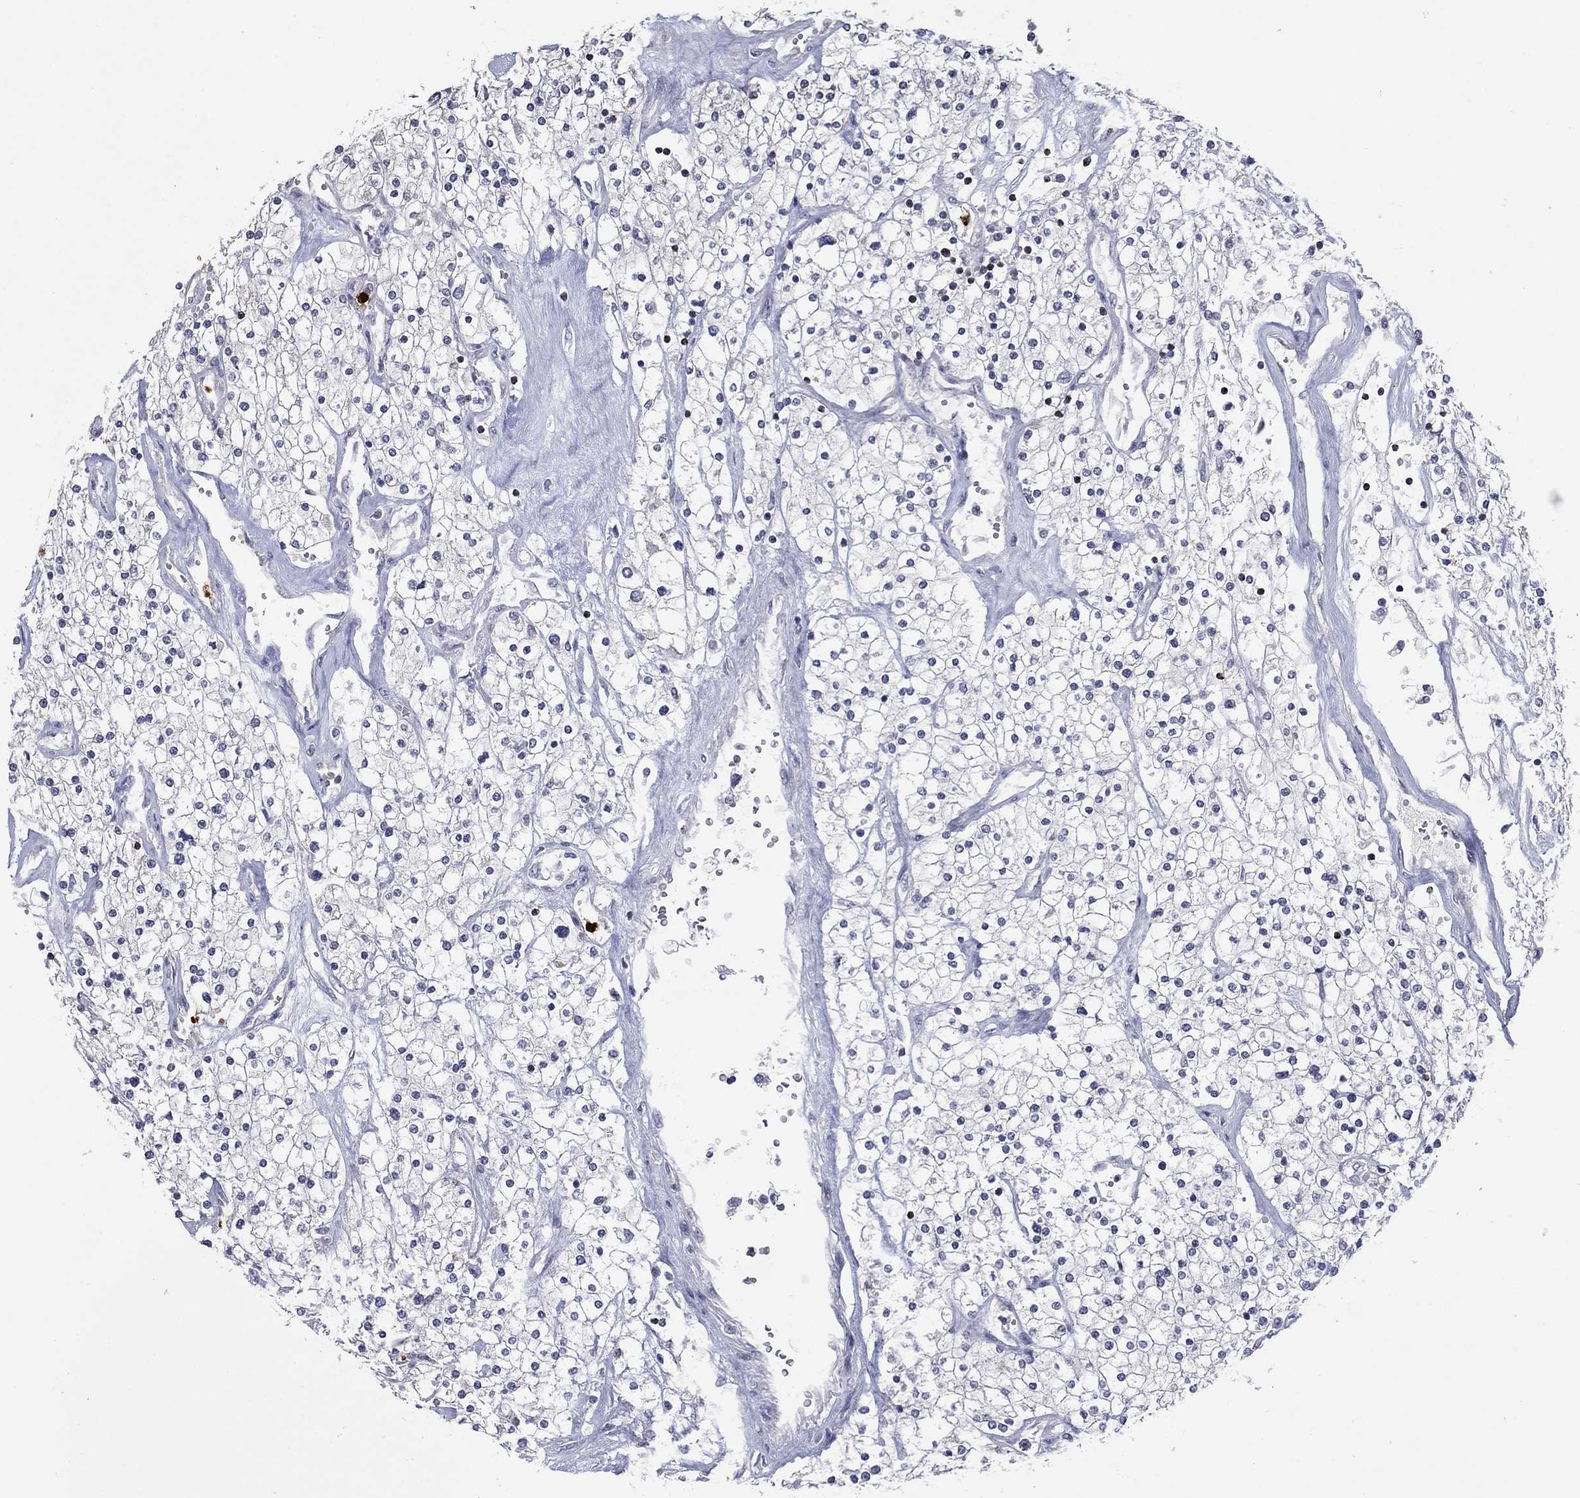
{"staining": {"intensity": "negative", "quantity": "none", "location": "none"}, "tissue": "renal cancer", "cell_type": "Tumor cells", "image_type": "cancer", "snomed": [{"axis": "morphology", "description": "Adenocarcinoma, NOS"}, {"axis": "topography", "description": "Kidney"}], "caption": "The immunohistochemistry (IHC) image has no significant expression in tumor cells of renal cancer (adenocarcinoma) tissue. Brightfield microscopy of immunohistochemistry stained with DAB (3,3'-diaminobenzidine) (brown) and hematoxylin (blue), captured at high magnification.", "gene": "CCL5", "patient": {"sex": "male", "age": 80}}